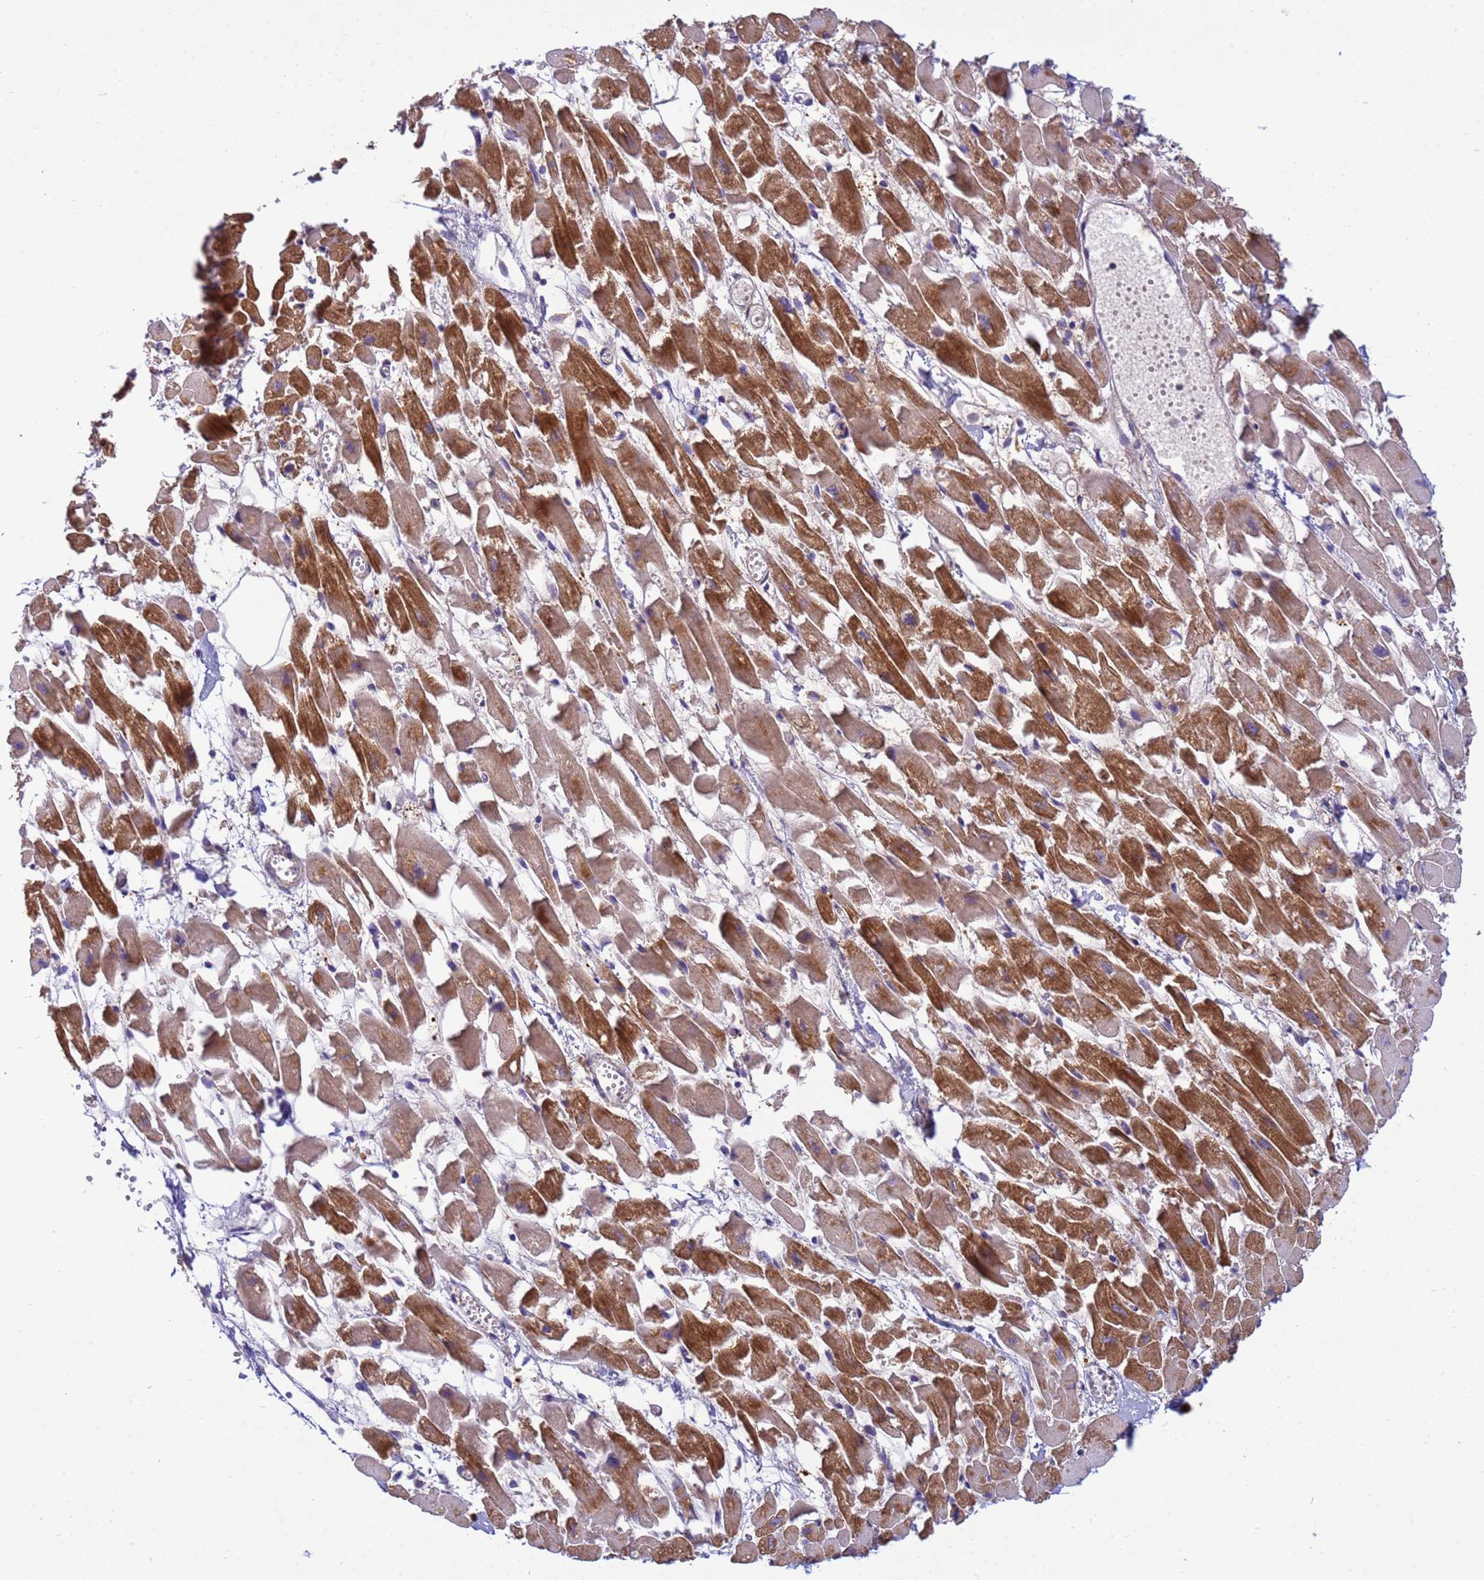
{"staining": {"intensity": "strong", "quantity": "25%-75%", "location": "cytoplasmic/membranous"}, "tissue": "heart muscle", "cell_type": "Cardiomyocytes", "image_type": "normal", "snomed": [{"axis": "morphology", "description": "Normal tissue, NOS"}, {"axis": "topography", "description": "Heart"}], "caption": "Immunohistochemistry (DAB (3,3'-diaminobenzidine)) staining of normal human heart muscle shows strong cytoplasmic/membranous protein positivity in about 25%-75% of cardiomyocytes.", "gene": "NPEPPS", "patient": {"sex": "female", "age": 64}}